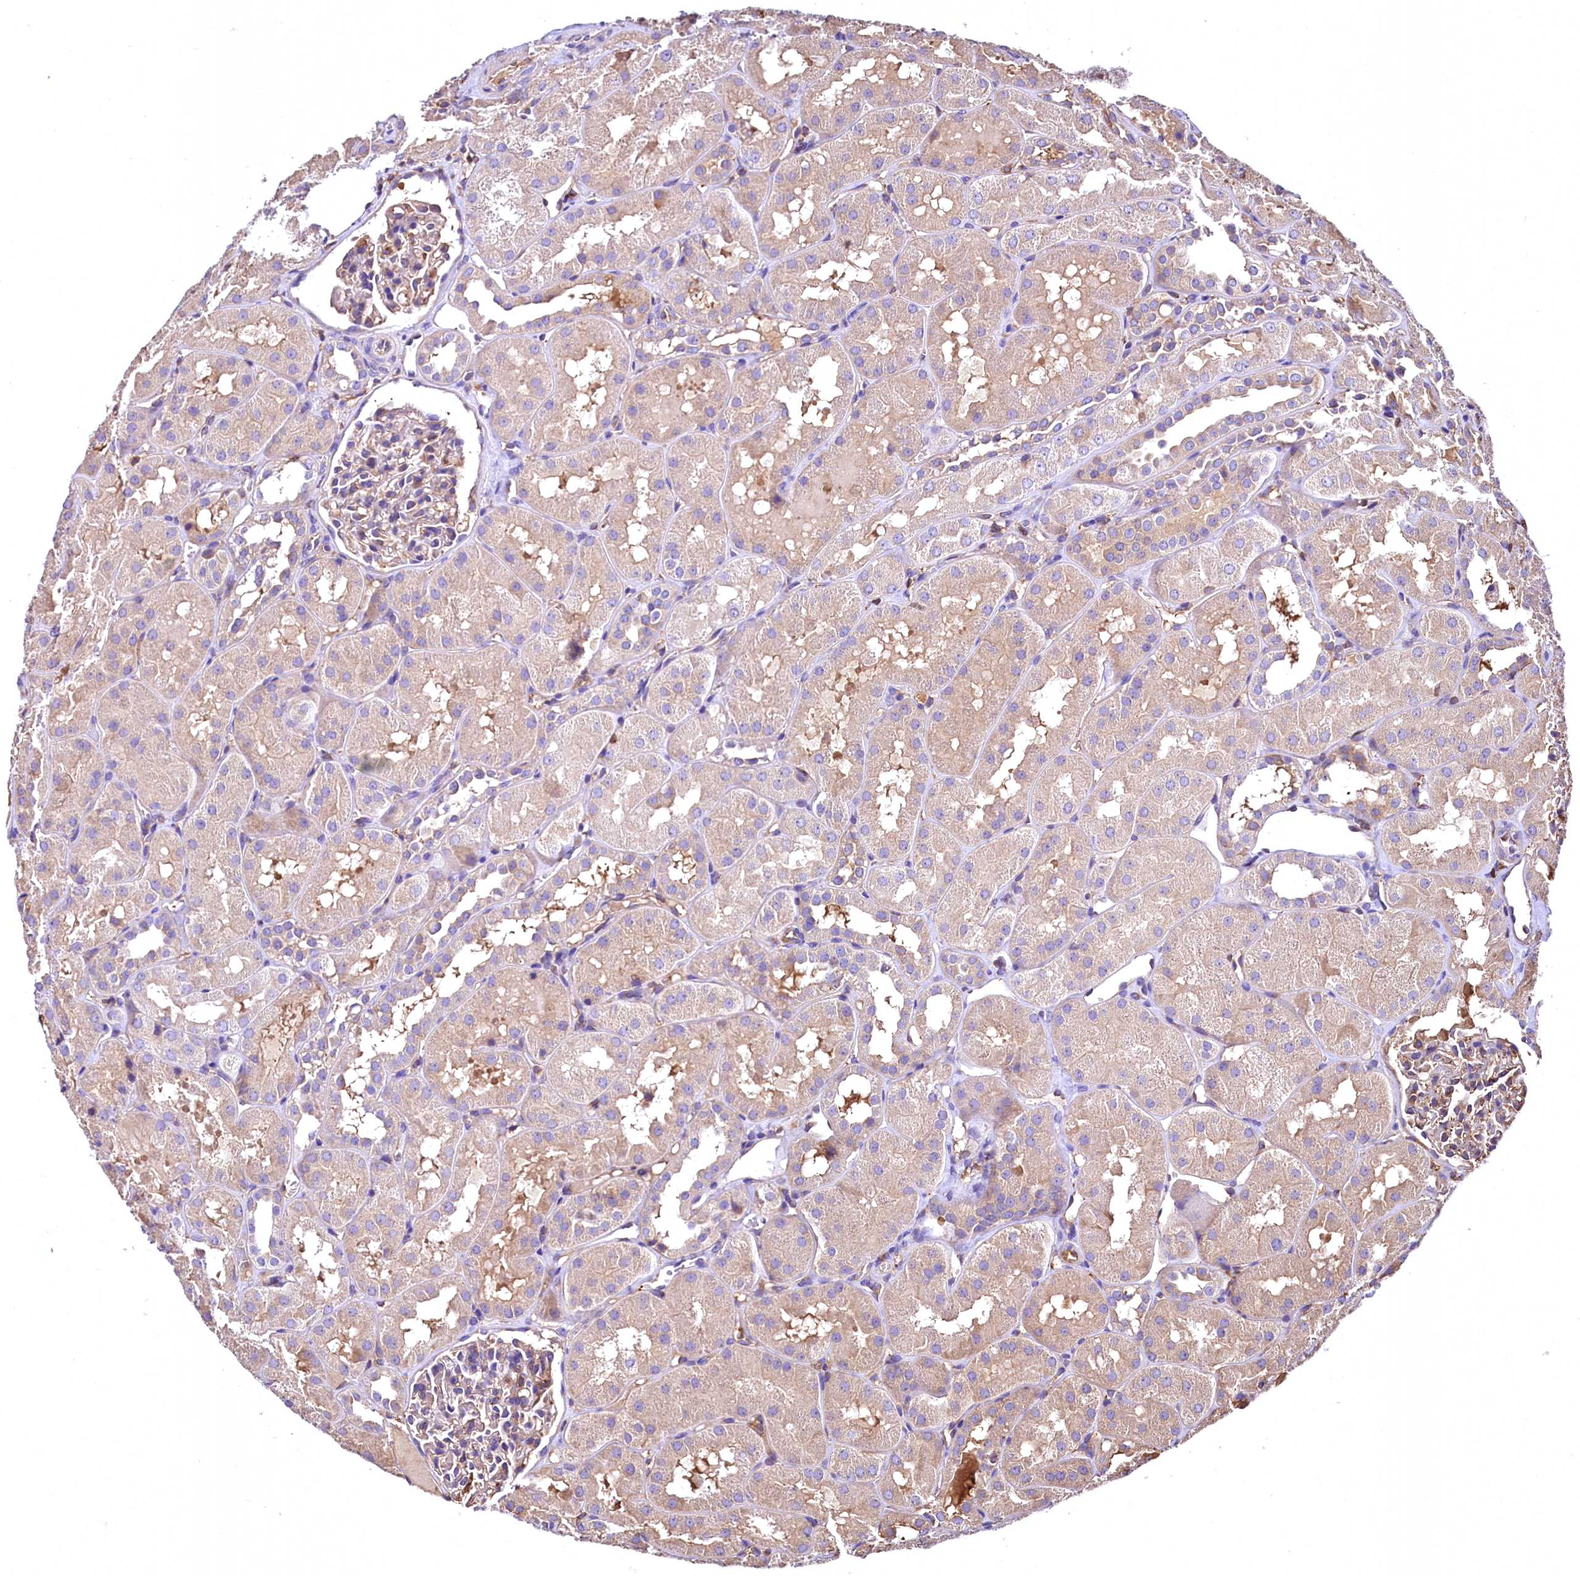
{"staining": {"intensity": "weak", "quantity": "25%-75%", "location": "cytoplasmic/membranous"}, "tissue": "kidney", "cell_type": "Cells in glomeruli", "image_type": "normal", "snomed": [{"axis": "morphology", "description": "Normal tissue, NOS"}, {"axis": "topography", "description": "Kidney"}, {"axis": "topography", "description": "Urinary bladder"}], "caption": "High-magnification brightfield microscopy of benign kidney stained with DAB (brown) and counterstained with hematoxylin (blue). cells in glomeruli exhibit weak cytoplasmic/membranous expression is present in about25%-75% of cells.", "gene": "RARS2", "patient": {"sex": "male", "age": 16}}